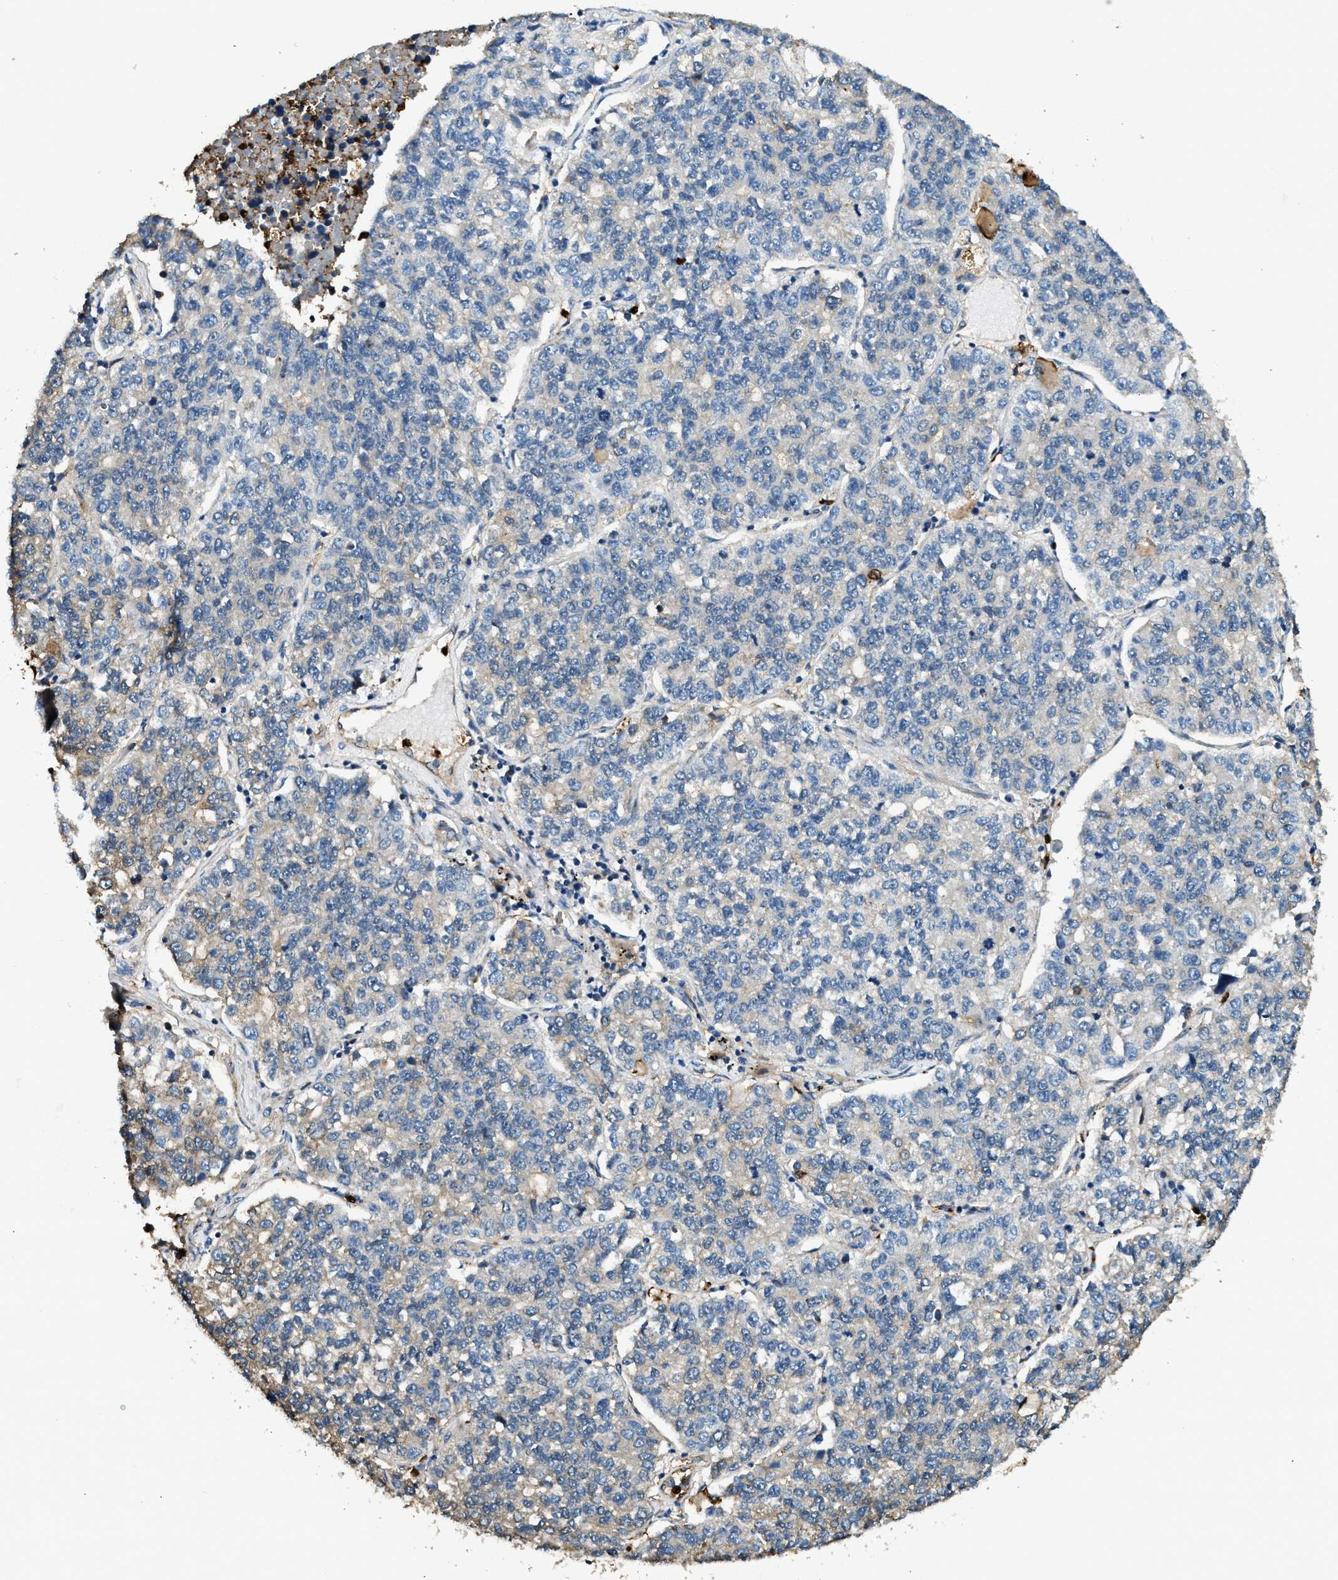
{"staining": {"intensity": "weak", "quantity": "<25%", "location": "cytoplasmic/membranous"}, "tissue": "lung cancer", "cell_type": "Tumor cells", "image_type": "cancer", "snomed": [{"axis": "morphology", "description": "Adenocarcinoma, NOS"}, {"axis": "topography", "description": "Lung"}], "caption": "High magnification brightfield microscopy of lung adenocarcinoma stained with DAB (brown) and counterstained with hematoxylin (blue): tumor cells show no significant expression.", "gene": "ANXA3", "patient": {"sex": "male", "age": 49}}